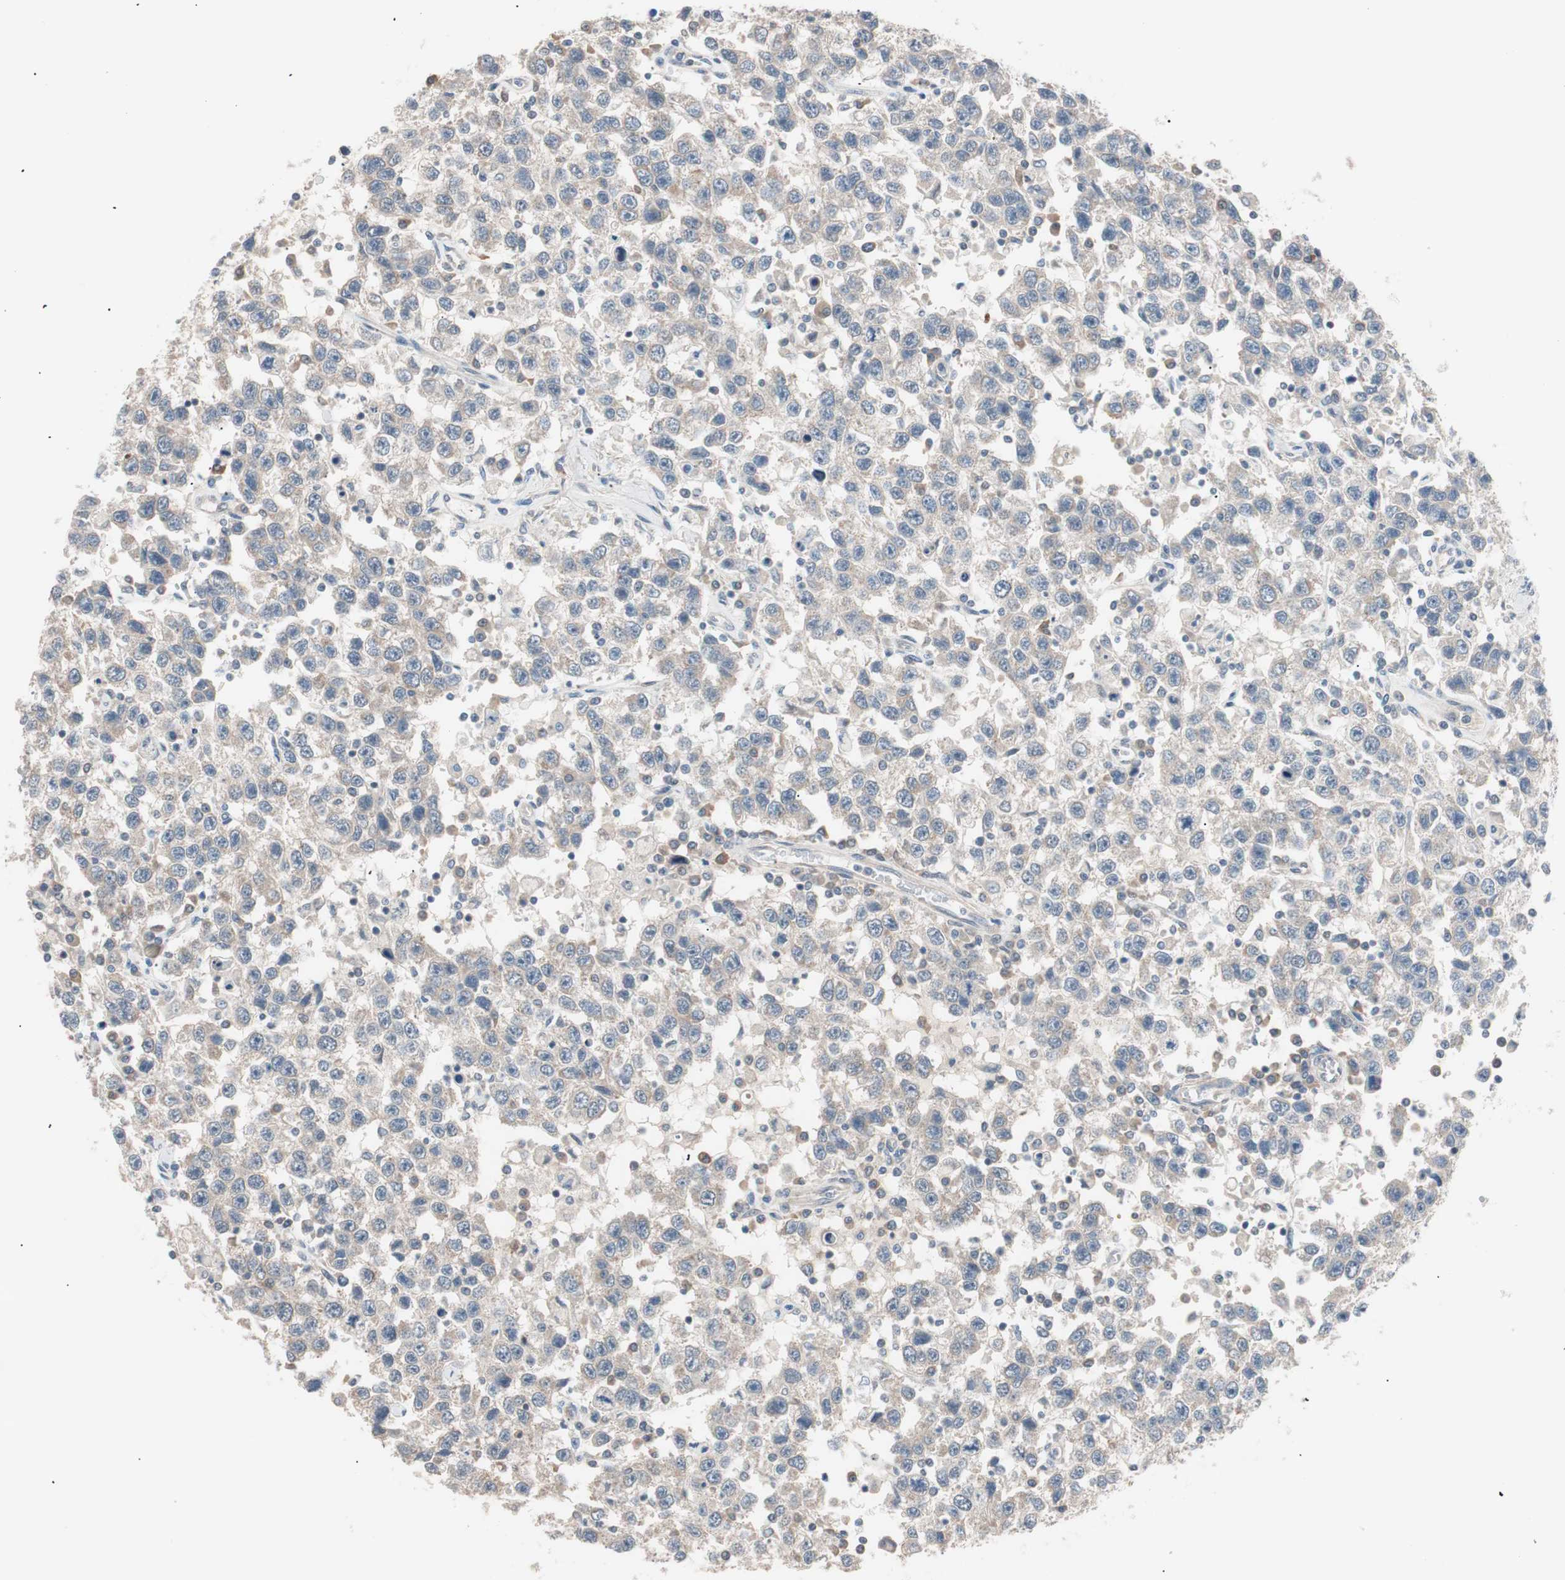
{"staining": {"intensity": "weak", "quantity": "25%-75%", "location": "cytoplasmic/membranous"}, "tissue": "testis cancer", "cell_type": "Tumor cells", "image_type": "cancer", "snomed": [{"axis": "morphology", "description": "Seminoma, NOS"}, {"axis": "topography", "description": "Testis"}], "caption": "Testis cancer (seminoma) tissue demonstrates weak cytoplasmic/membranous staining in approximately 25%-75% of tumor cells, visualized by immunohistochemistry.", "gene": "SMG1", "patient": {"sex": "male", "age": 41}}